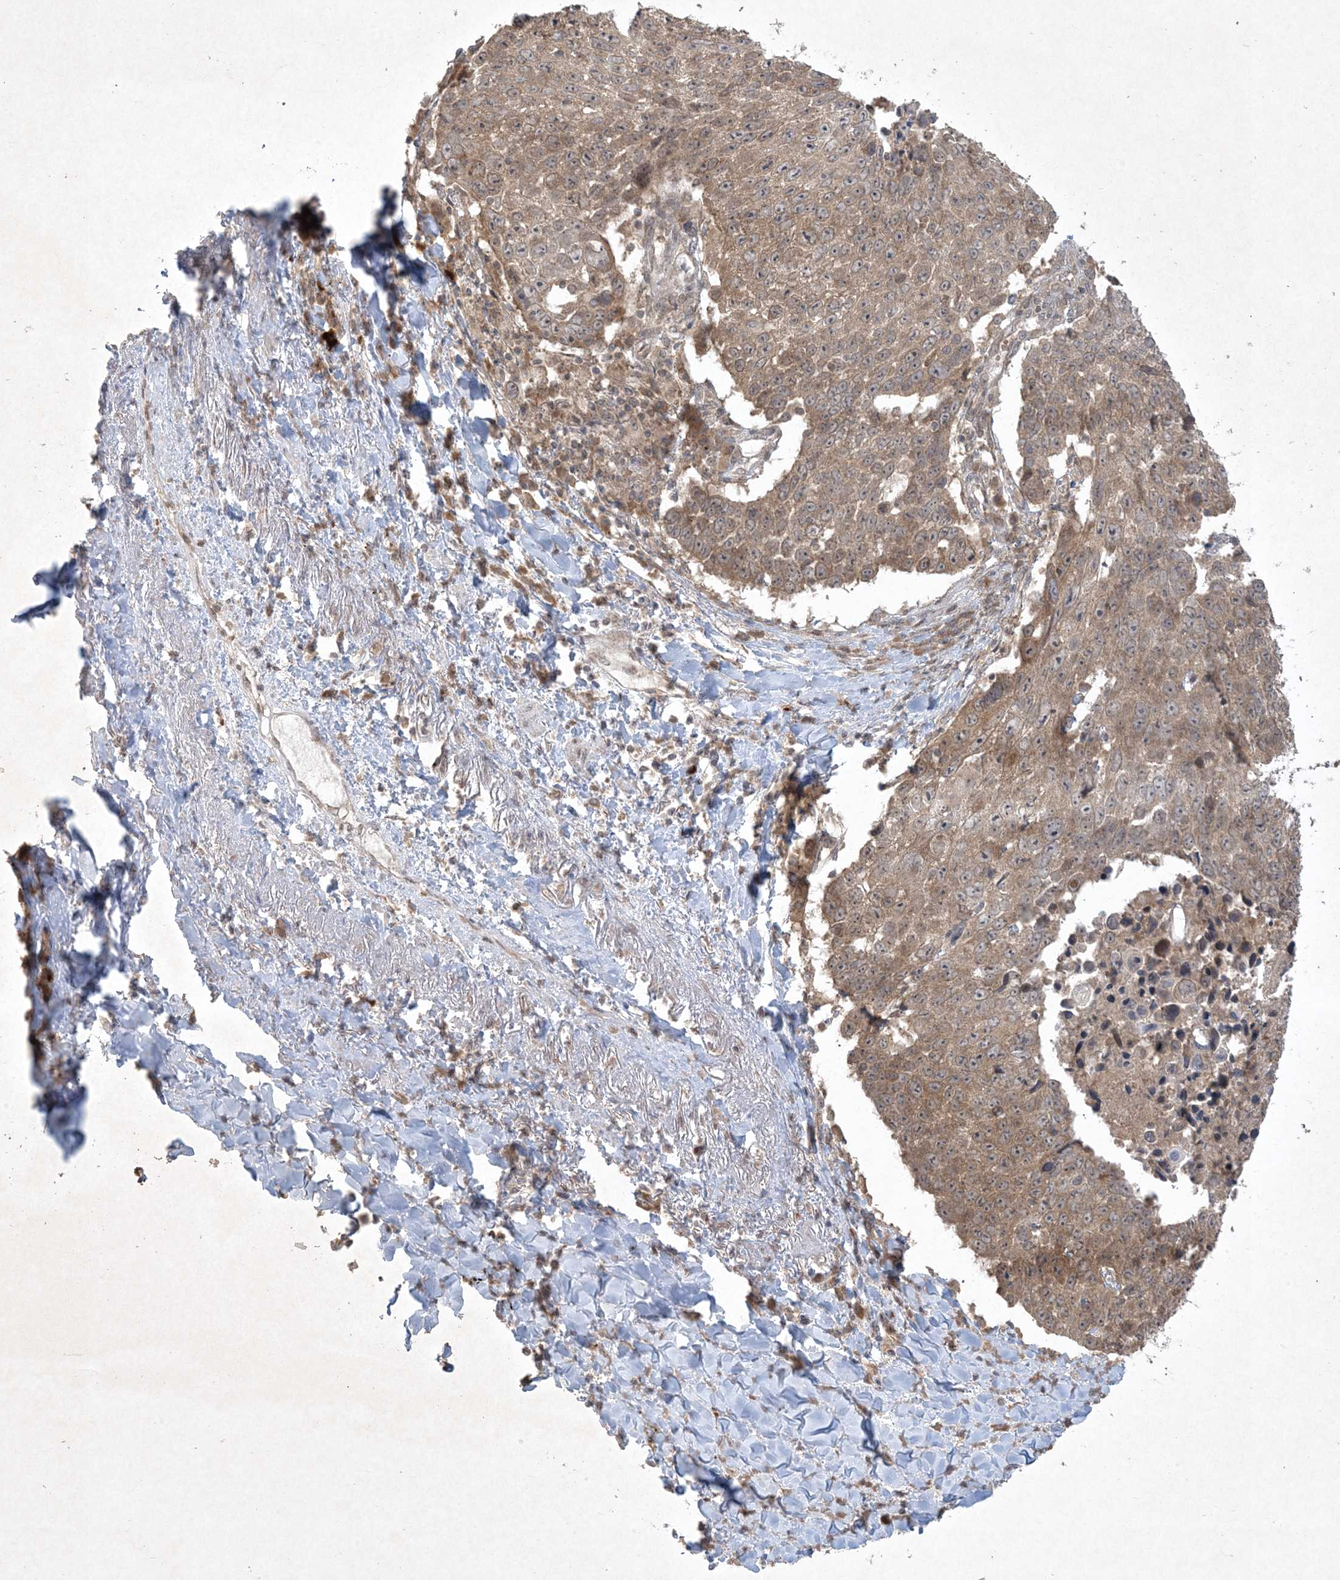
{"staining": {"intensity": "moderate", "quantity": ">75%", "location": "cytoplasmic/membranous,nuclear"}, "tissue": "lung cancer", "cell_type": "Tumor cells", "image_type": "cancer", "snomed": [{"axis": "morphology", "description": "Squamous cell carcinoma, NOS"}, {"axis": "topography", "description": "Lung"}], "caption": "This photomicrograph exhibits lung cancer (squamous cell carcinoma) stained with immunohistochemistry (IHC) to label a protein in brown. The cytoplasmic/membranous and nuclear of tumor cells show moderate positivity for the protein. Nuclei are counter-stained blue.", "gene": "NRBP2", "patient": {"sex": "male", "age": 66}}